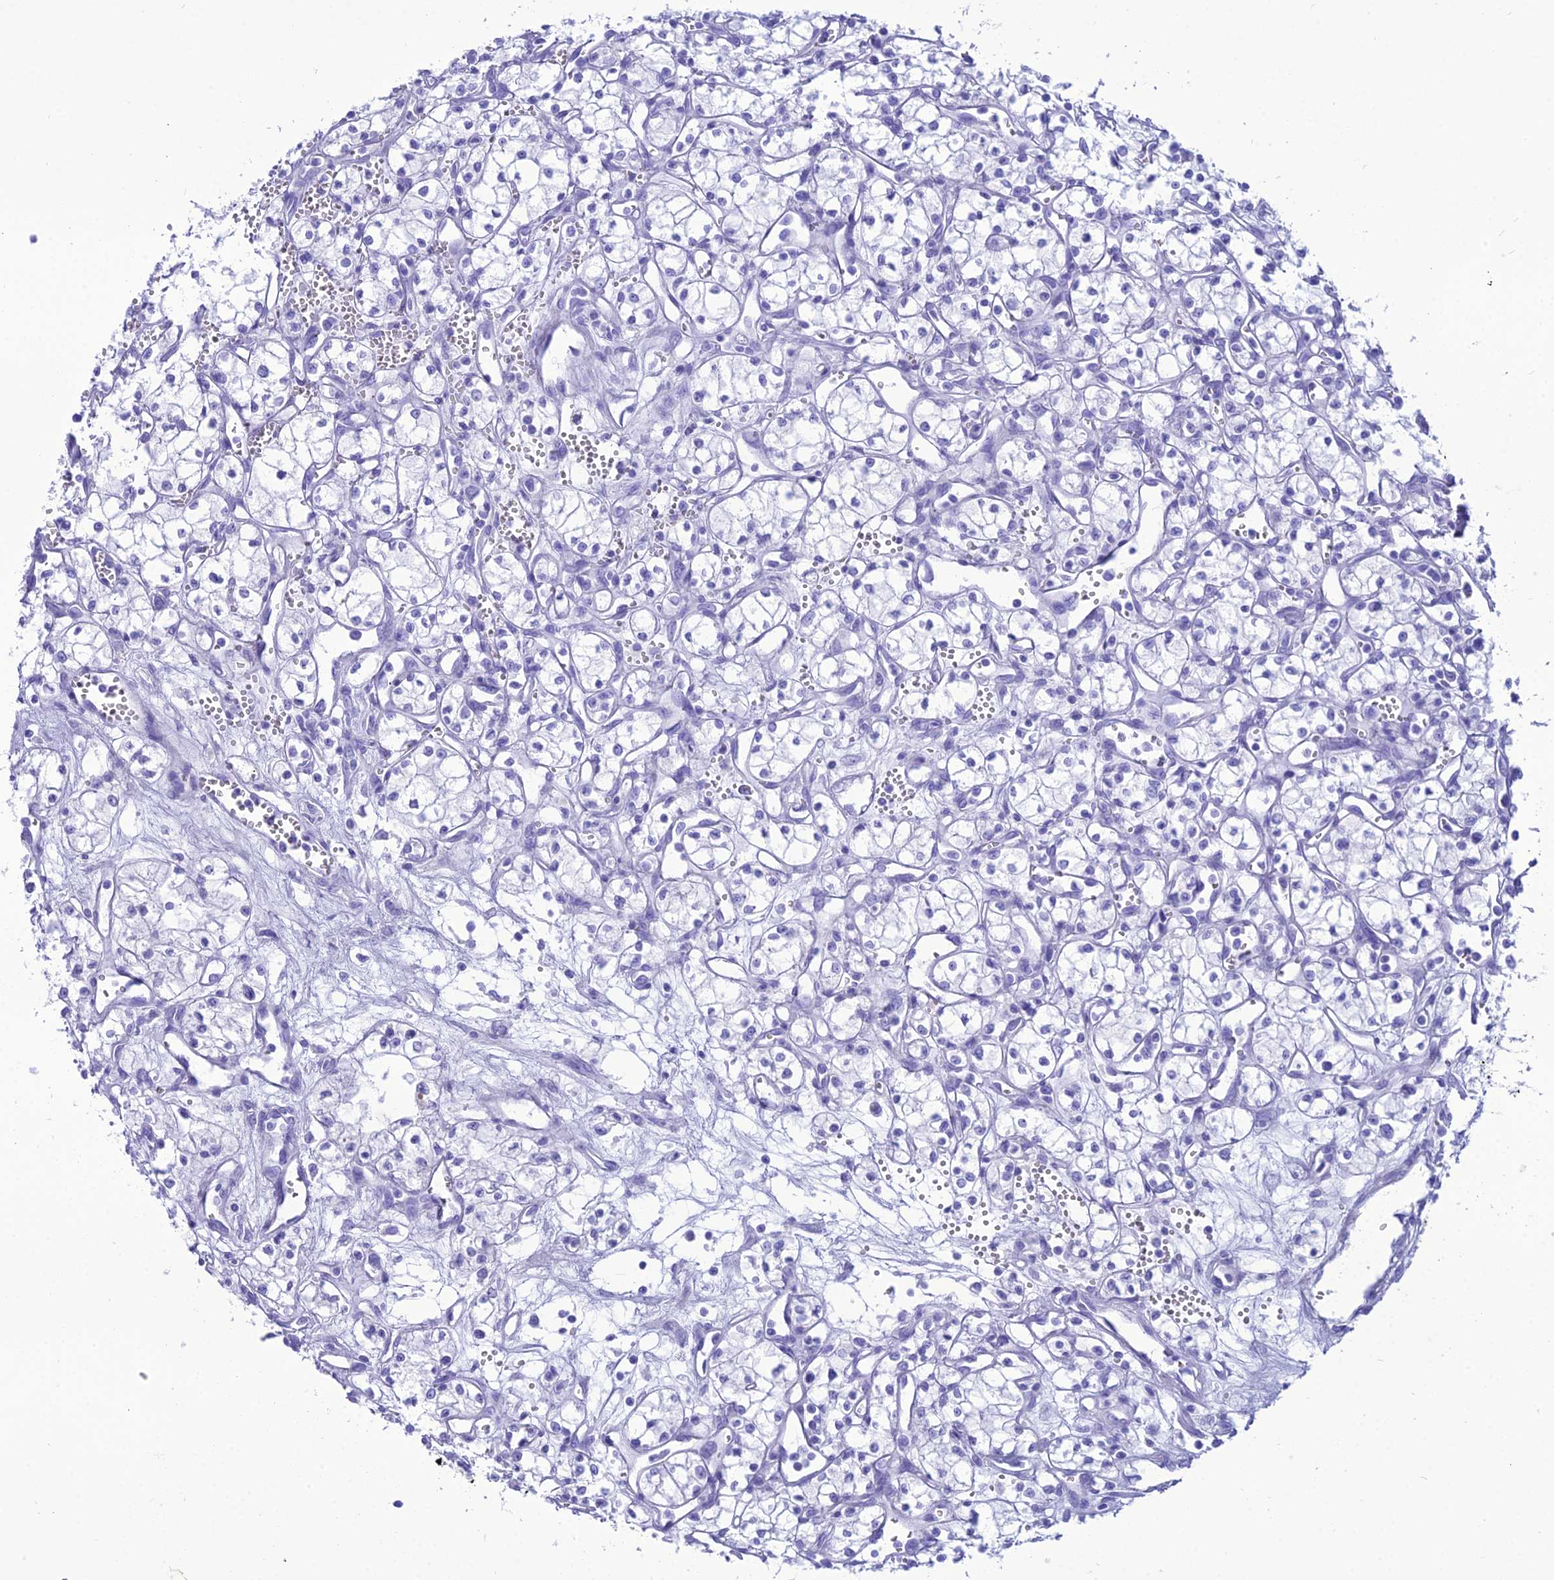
{"staining": {"intensity": "negative", "quantity": "none", "location": "none"}, "tissue": "renal cancer", "cell_type": "Tumor cells", "image_type": "cancer", "snomed": [{"axis": "morphology", "description": "Adenocarcinoma, NOS"}, {"axis": "topography", "description": "Kidney"}], "caption": "Human renal adenocarcinoma stained for a protein using immunohistochemistry exhibits no expression in tumor cells.", "gene": "PNMA5", "patient": {"sex": "male", "age": 59}}